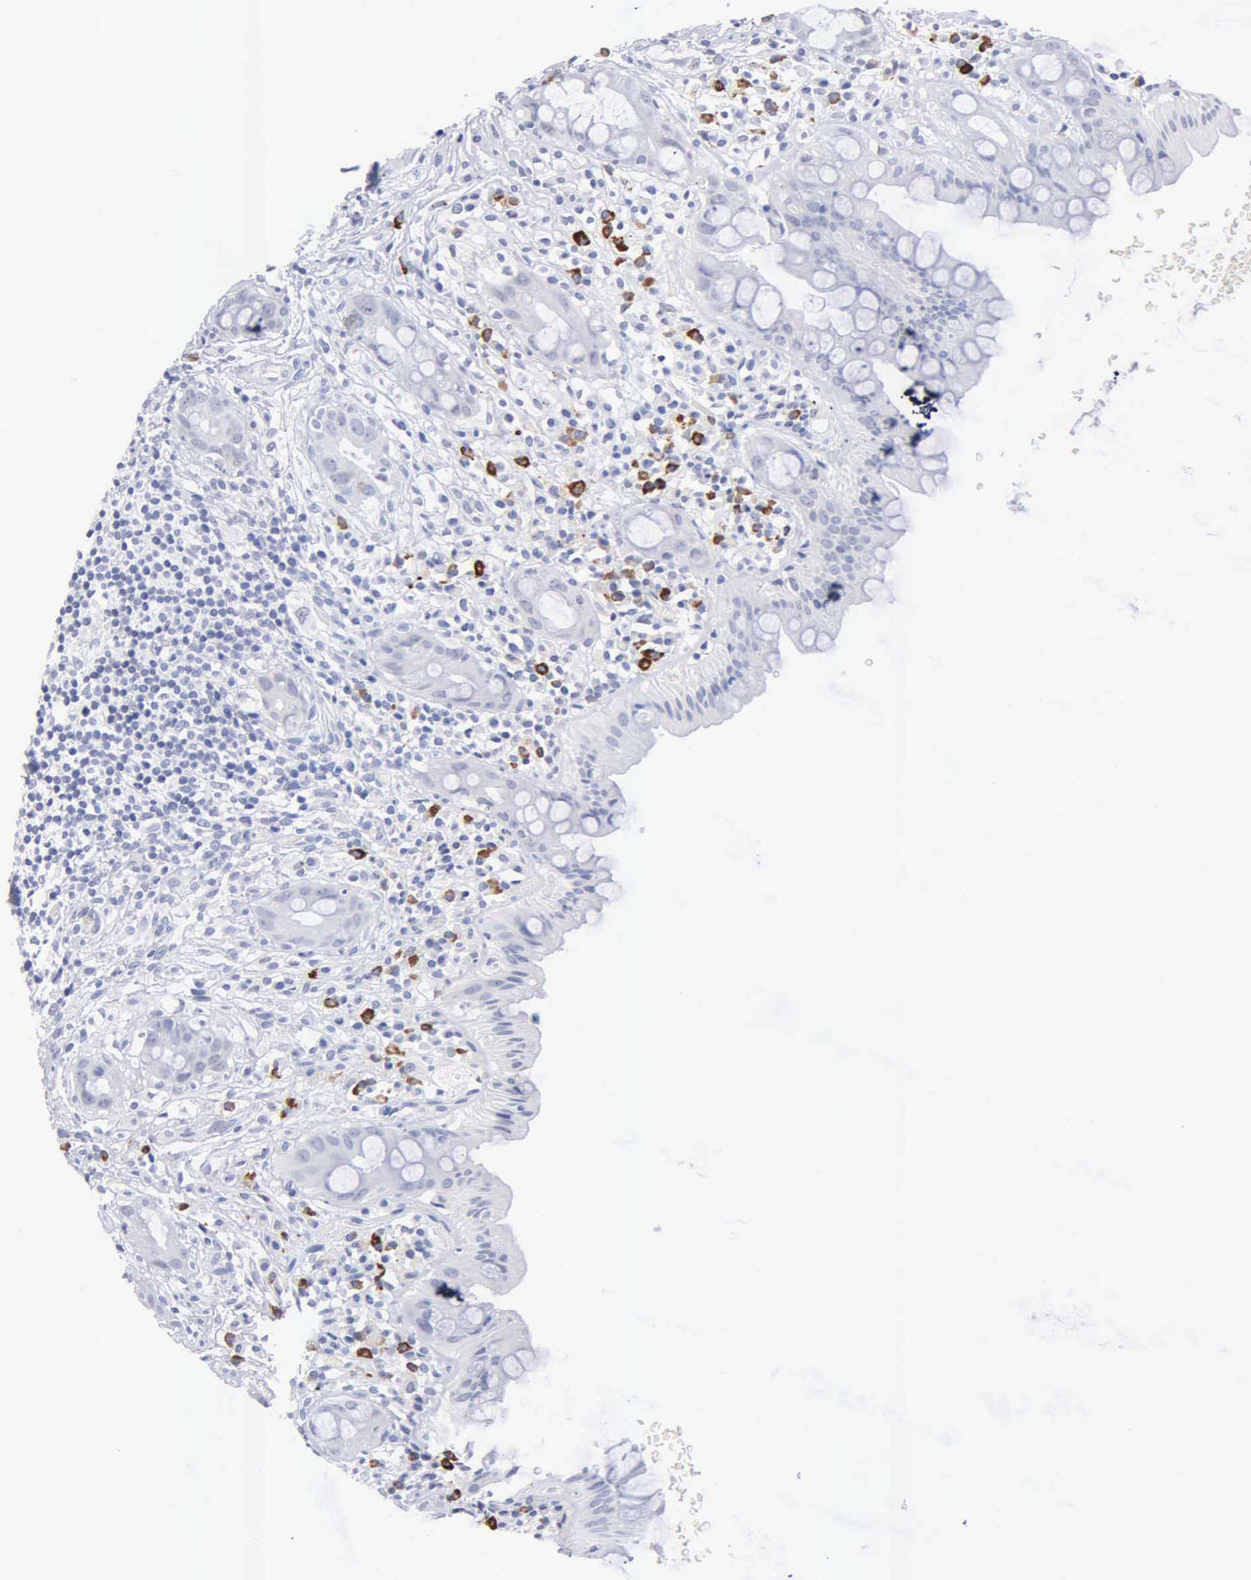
{"staining": {"intensity": "negative", "quantity": "none", "location": "none"}, "tissue": "rectum", "cell_type": "Glandular cells", "image_type": "normal", "snomed": [{"axis": "morphology", "description": "Normal tissue, NOS"}, {"axis": "topography", "description": "Rectum"}], "caption": "IHC of benign human rectum displays no positivity in glandular cells.", "gene": "ASPHD2", "patient": {"sex": "male", "age": 65}}